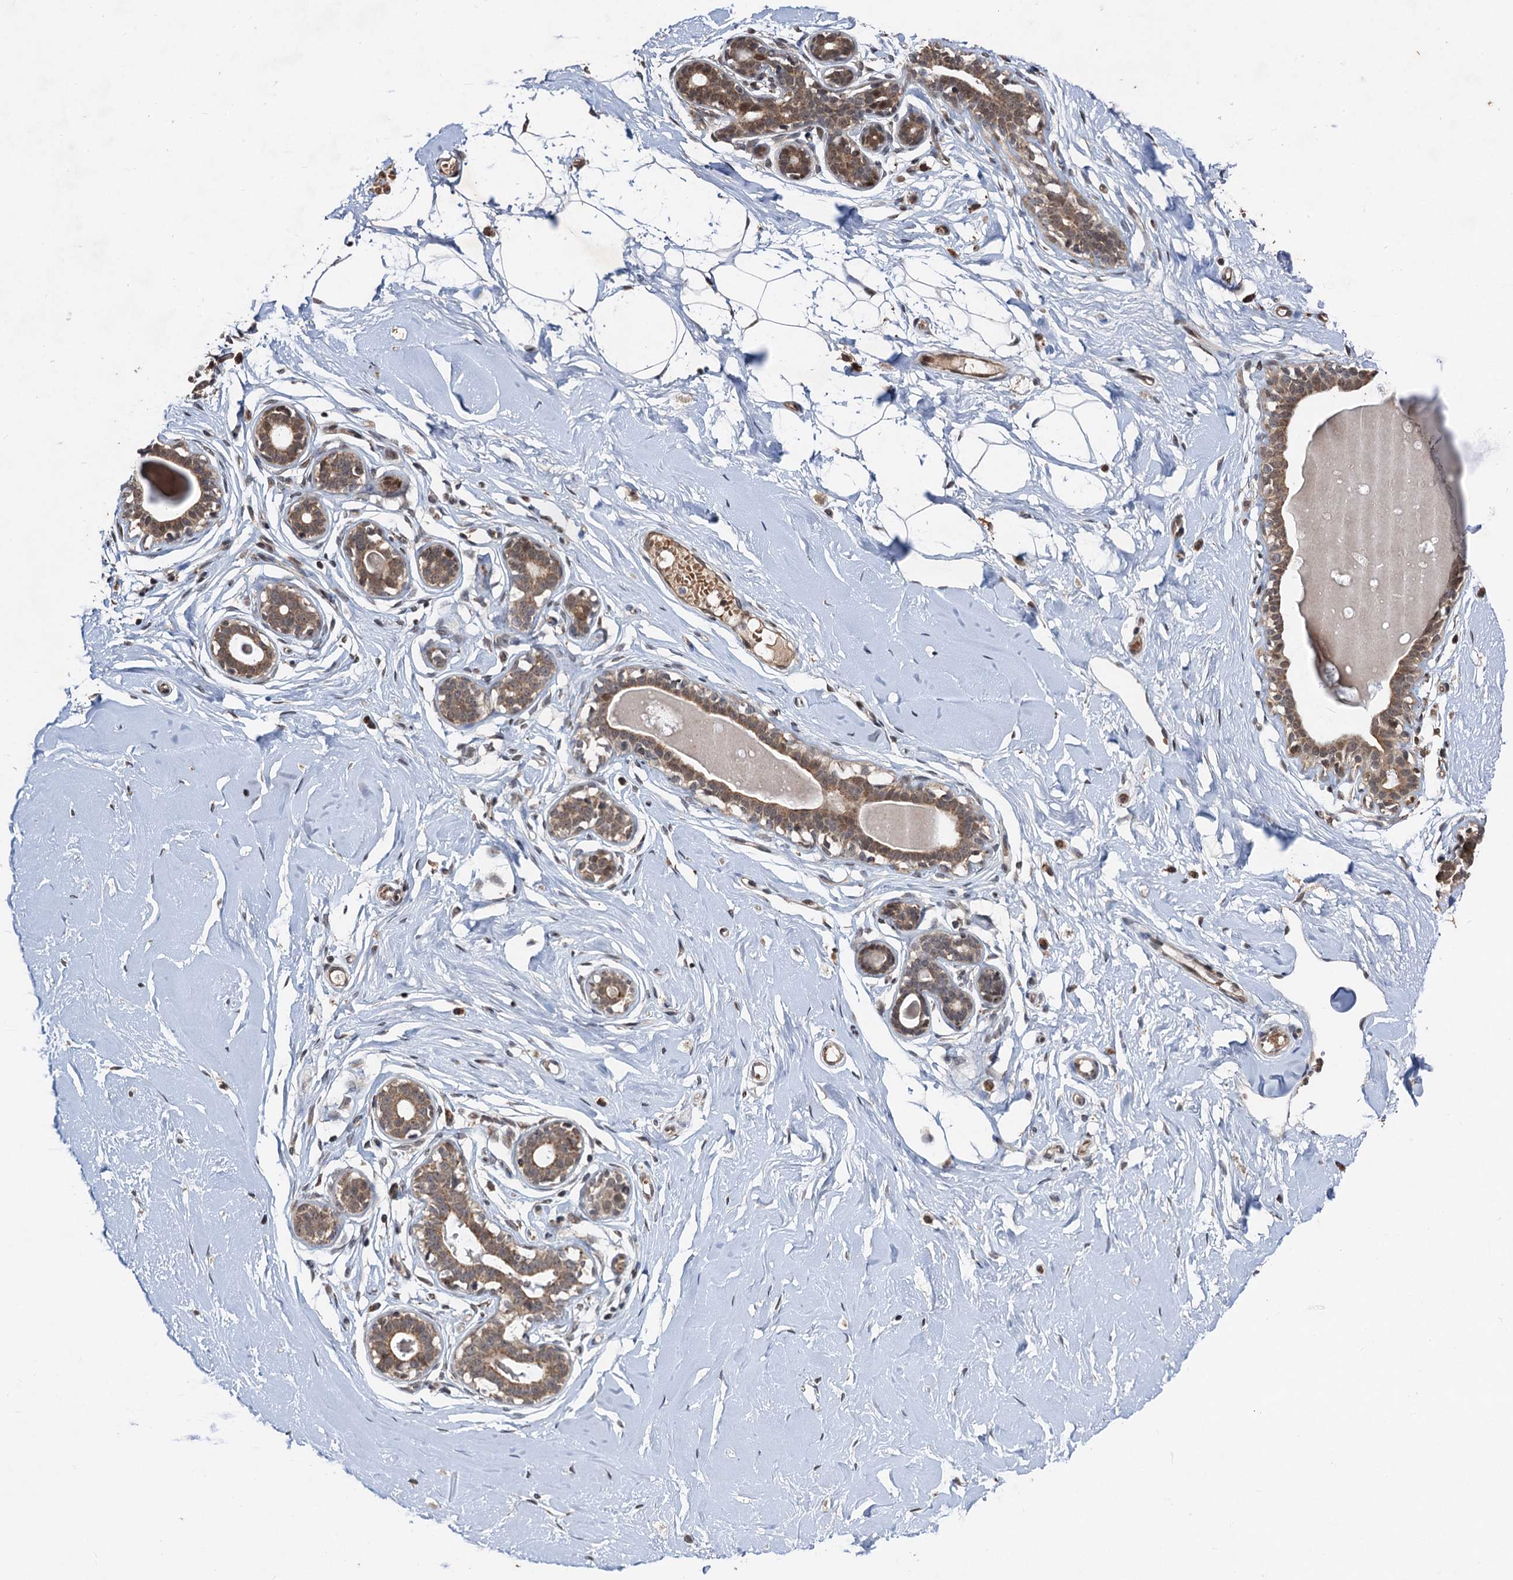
{"staining": {"intensity": "weak", "quantity": "25%-75%", "location": "cytoplasmic/membranous"}, "tissue": "breast", "cell_type": "Adipocytes", "image_type": "normal", "snomed": [{"axis": "morphology", "description": "Normal tissue, NOS"}, {"axis": "morphology", "description": "Adenoma, NOS"}, {"axis": "topography", "description": "Breast"}], "caption": "The photomicrograph shows immunohistochemical staining of unremarkable breast. There is weak cytoplasmic/membranous positivity is appreciated in approximately 25%-75% of adipocytes. (IHC, brightfield microscopy, high magnification).", "gene": "REP15", "patient": {"sex": "female", "age": 23}}